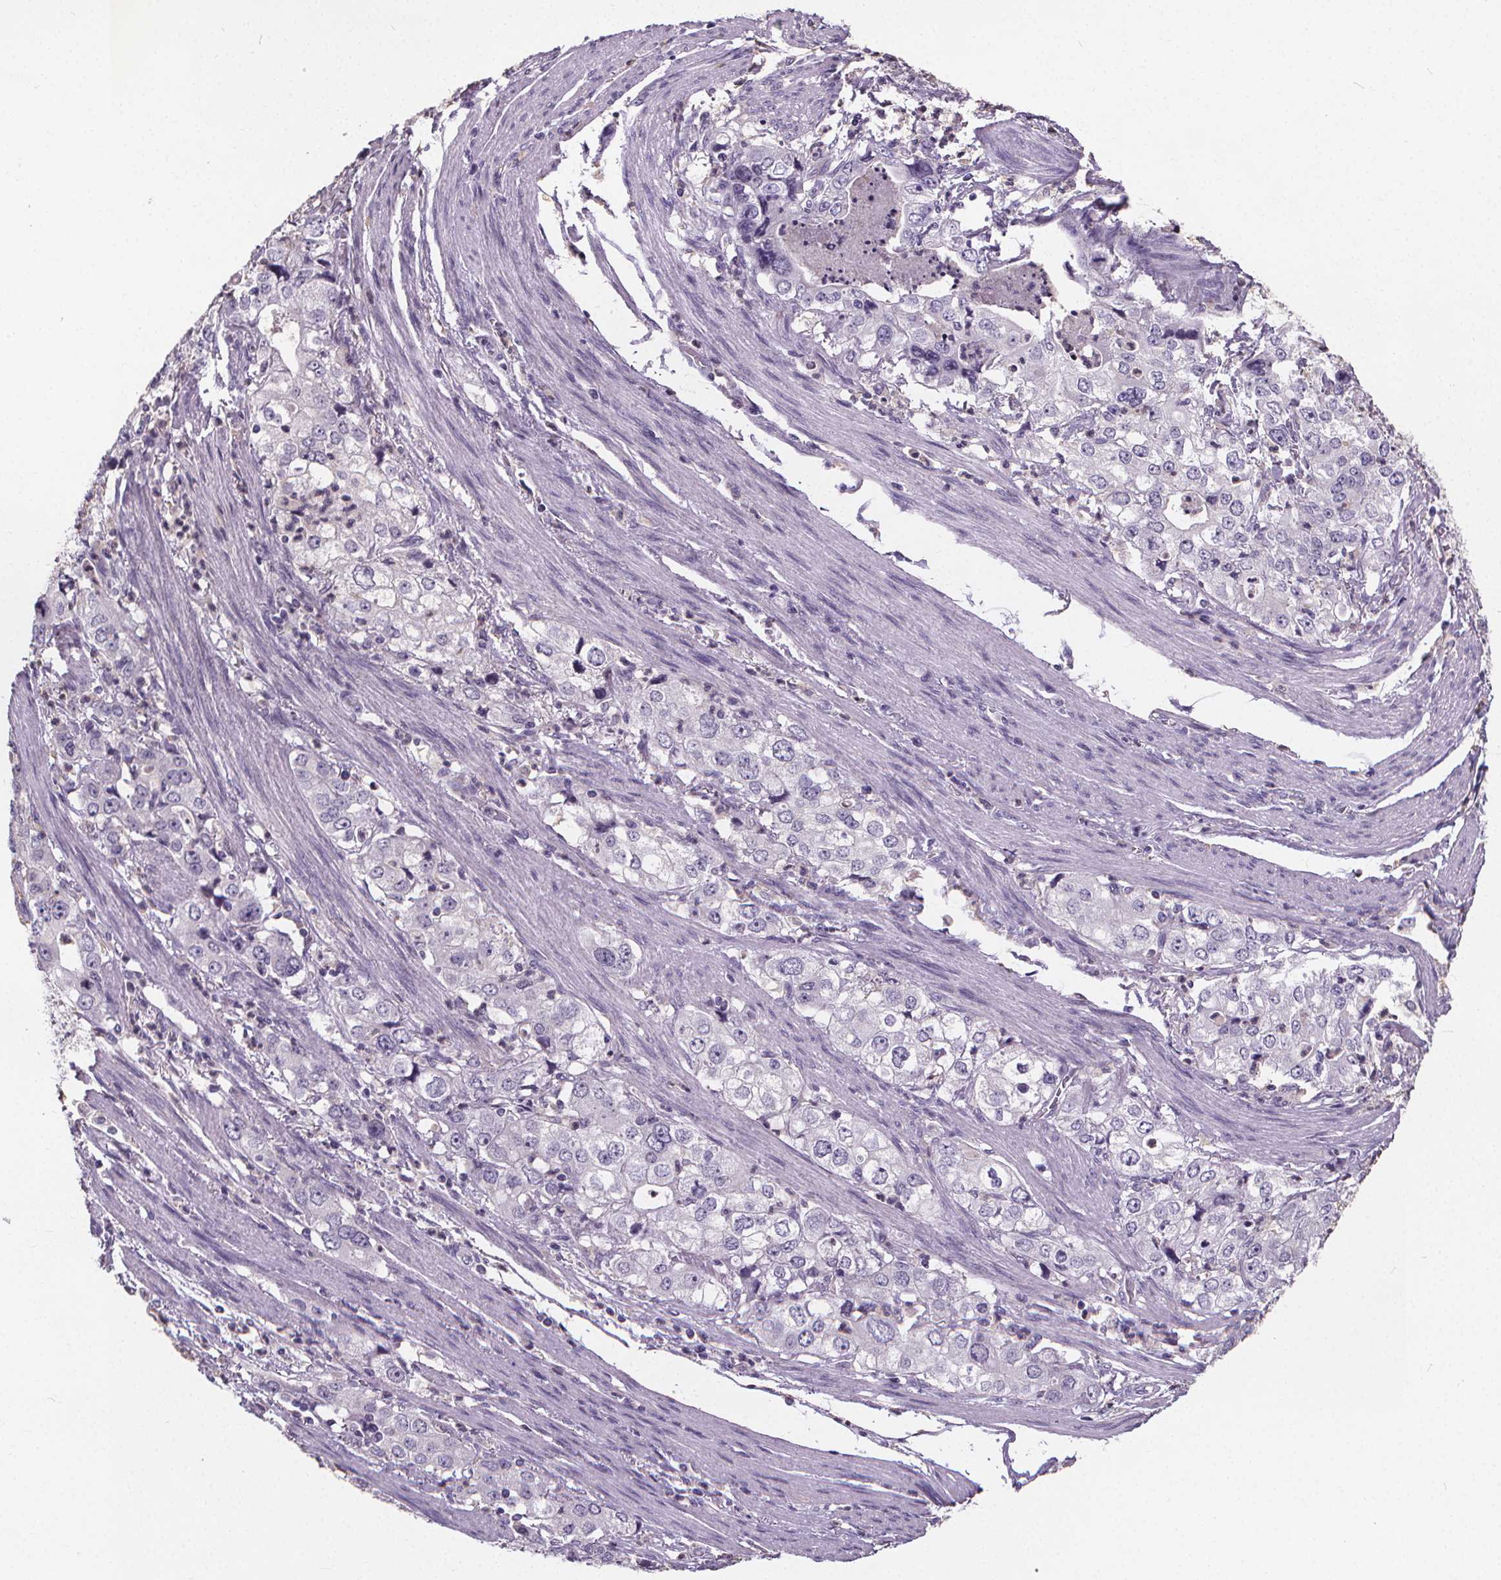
{"staining": {"intensity": "negative", "quantity": "none", "location": "none"}, "tissue": "stomach cancer", "cell_type": "Tumor cells", "image_type": "cancer", "snomed": [{"axis": "morphology", "description": "Adenocarcinoma, NOS"}, {"axis": "topography", "description": "Stomach, upper"}], "caption": "This is an immunohistochemistry (IHC) image of stomach adenocarcinoma. There is no expression in tumor cells.", "gene": "ATP6V1D", "patient": {"sex": "male", "age": 75}}